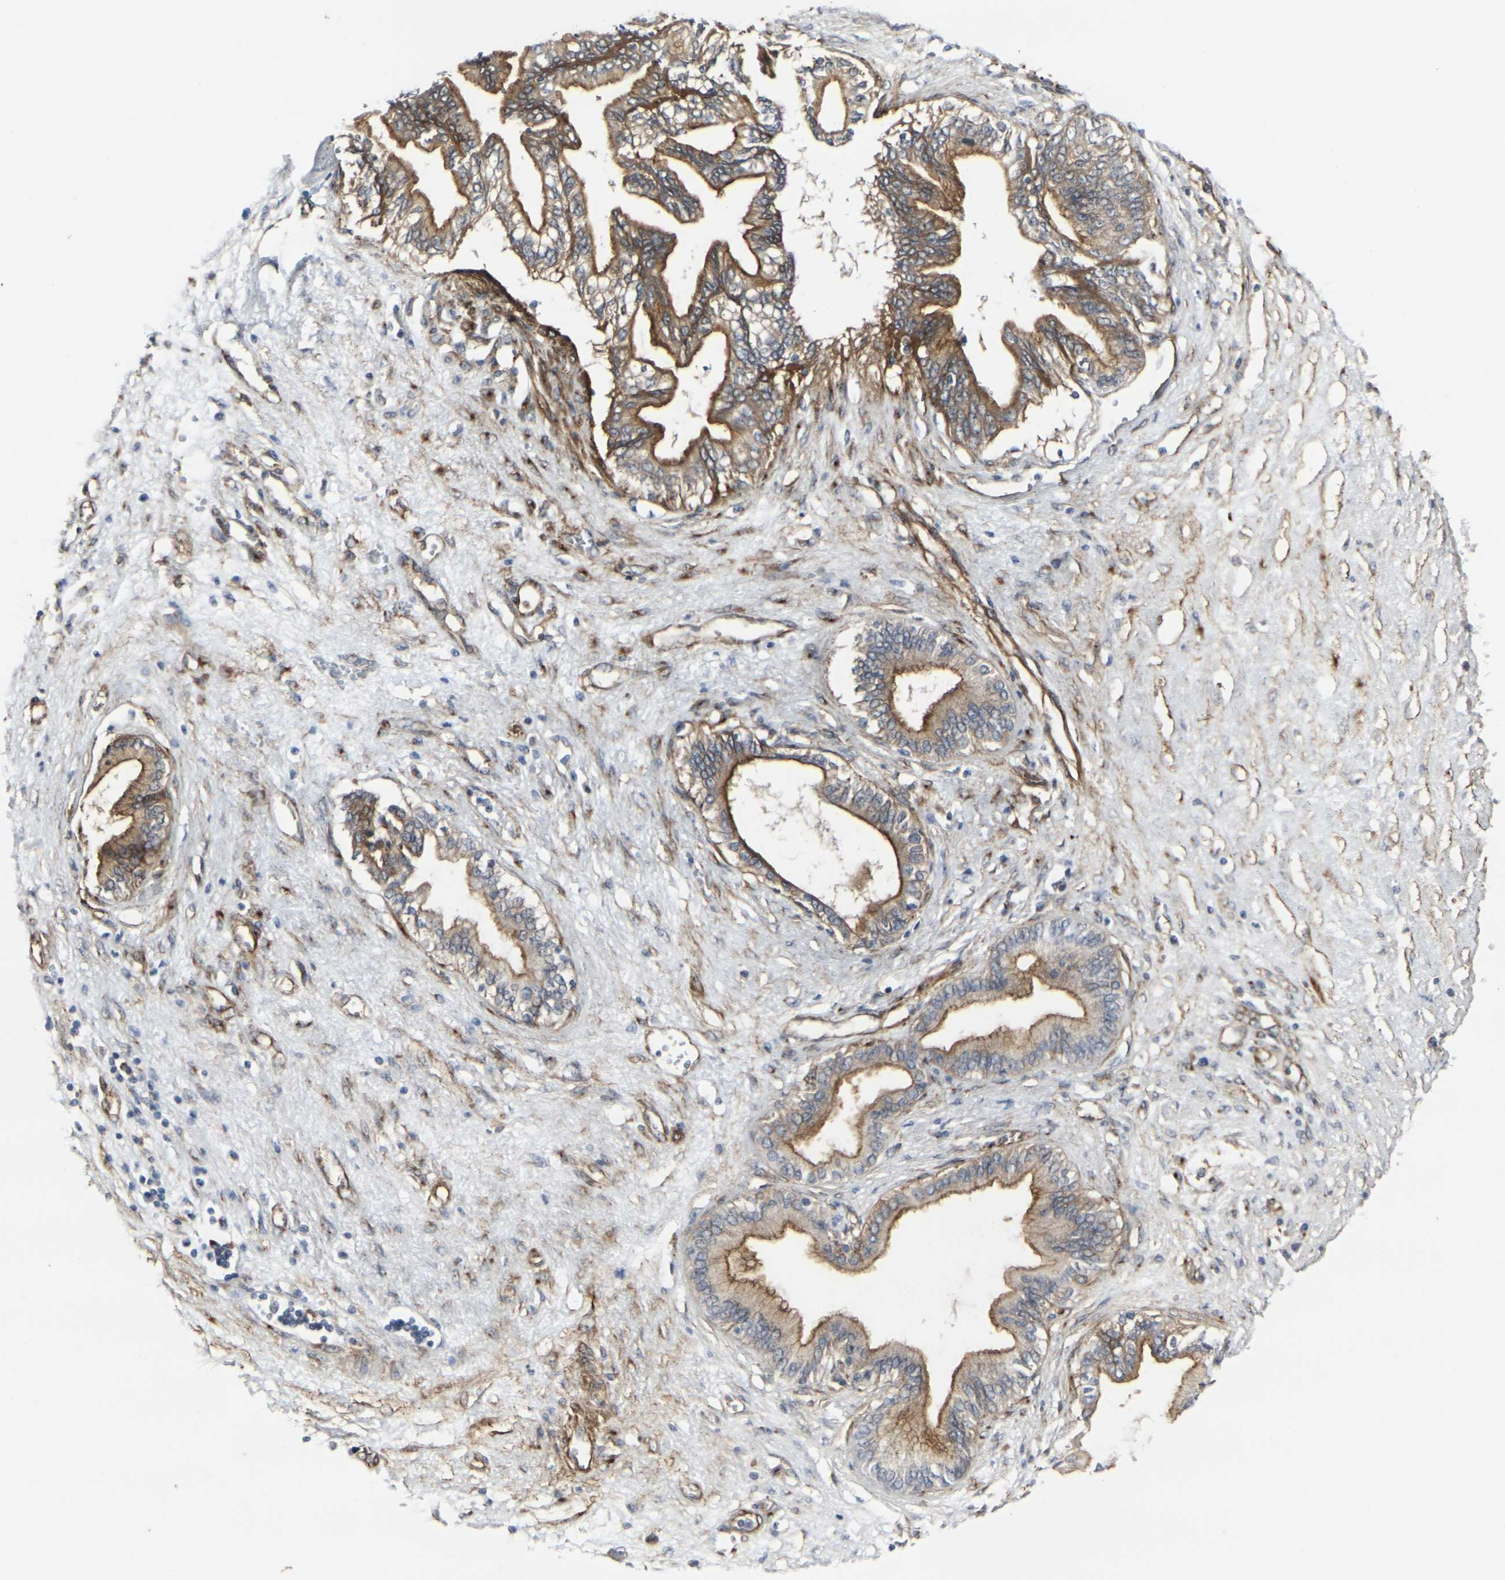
{"staining": {"intensity": "strong", "quantity": ">75%", "location": "cytoplasmic/membranous"}, "tissue": "pancreatic cancer", "cell_type": "Tumor cells", "image_type": "cancer", "snomed": [{"axis": "morphology", "description": "Adenocarcinoma, NOS"}, {"axis": "topography", "description": "Pancreas"}], "caption": "Protein analysis of pancreatic cancer (adenocarcinoma) tissue shows strong cytoplasmic/membranous staining in approximately >75% of tumor cells.", "gene": "MYOF", "patient": {"sex": "female", "age": 70}}